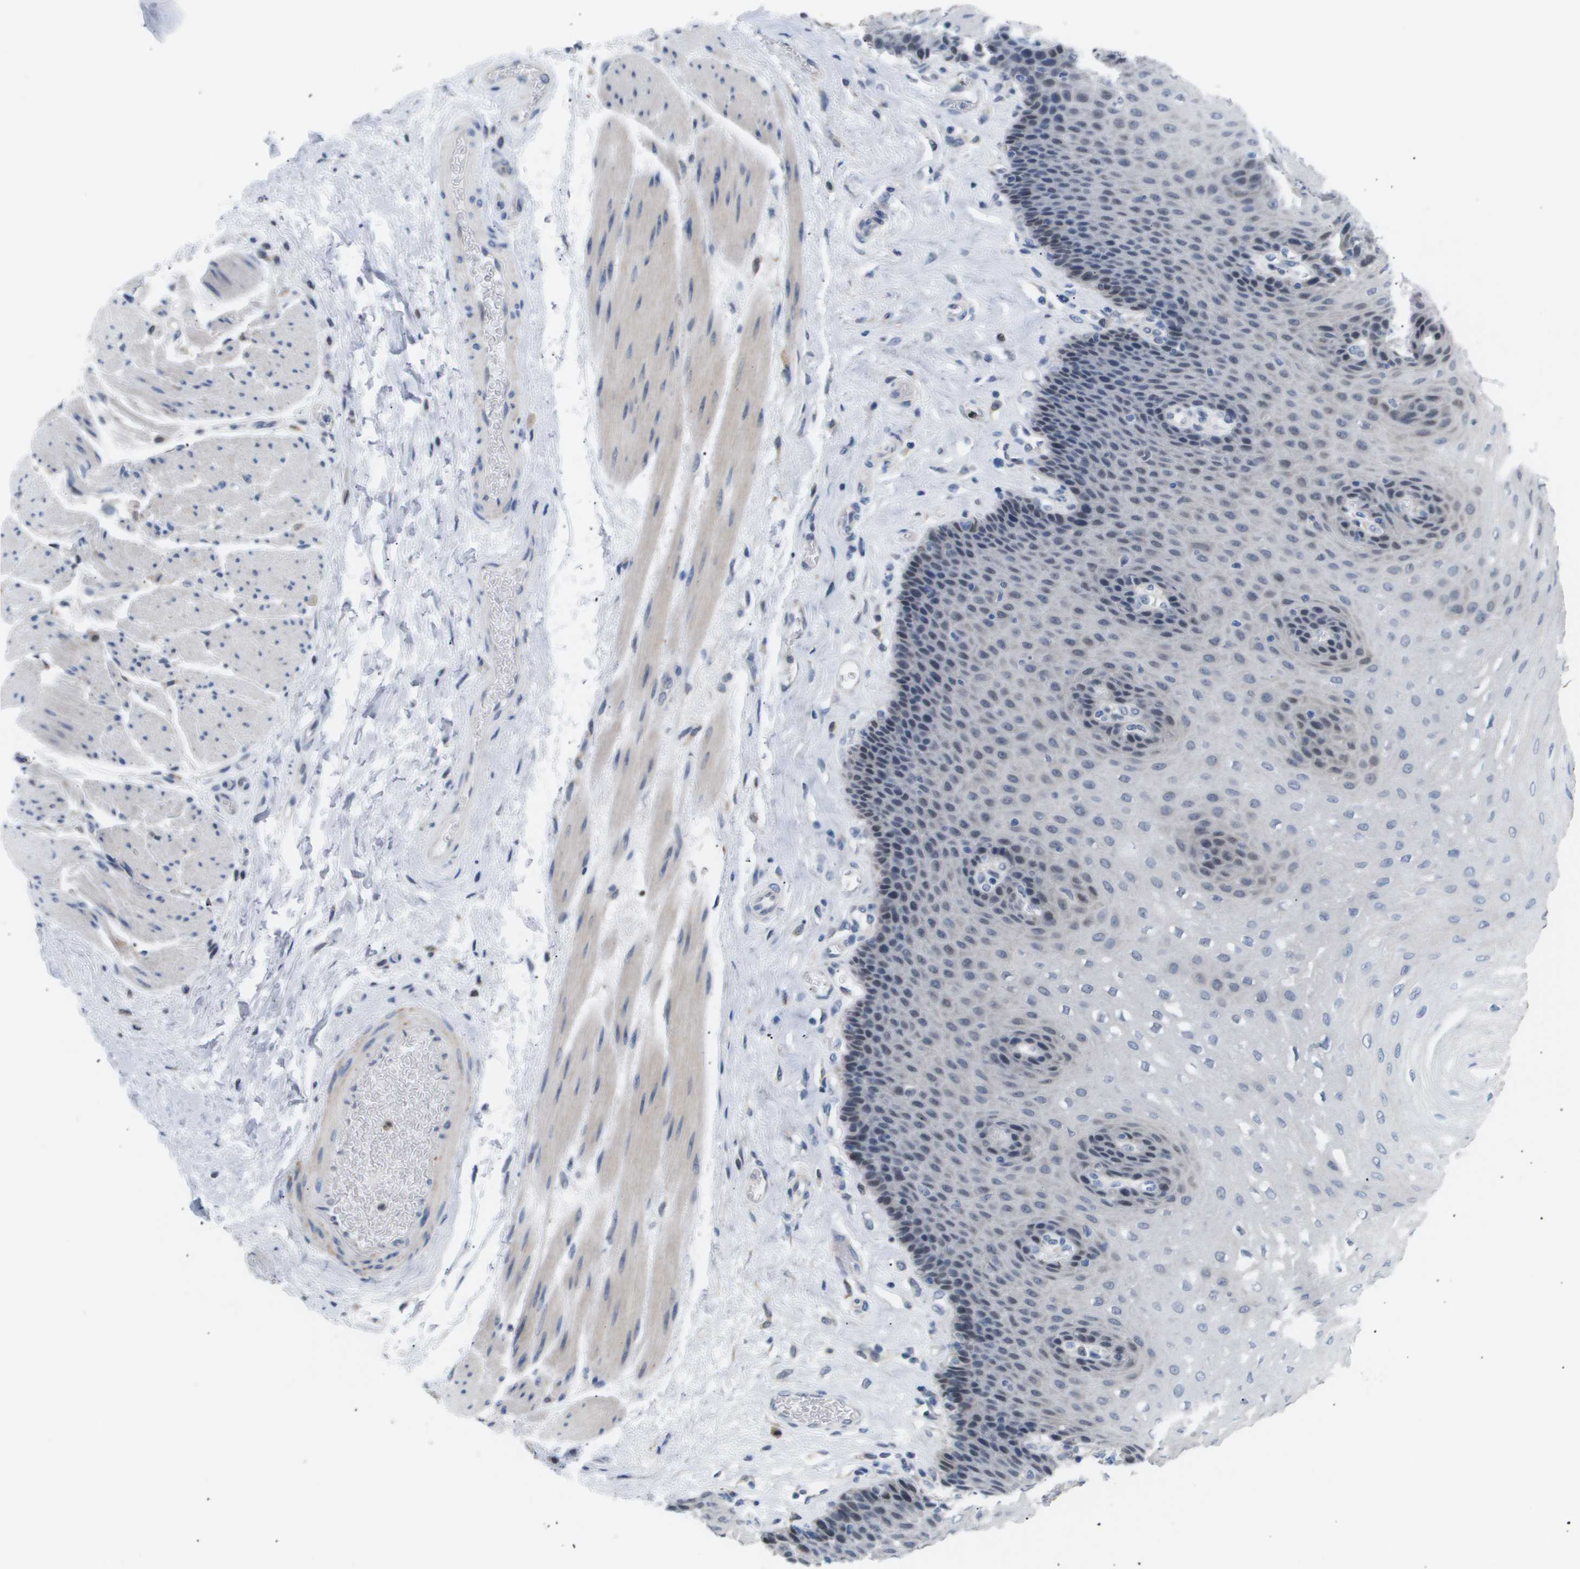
{"staining": {"intensity": "weak", "quantity": "<25%", "location": "nuclear"}, "tissue": "esophagus", "cell_type": "Squamous epithelial cells", "image_type": "normal", "snomed": [{"axis": "morphology", "description": "Normal tissue, NOS"}, {"axis": "topography", "description": "Esophagus"}], "caption": "A high-resolution histopathology image shows immunohistochemistry (IHC) staining of normal esophagus, which demonstrates no significant positivity in squamous epithelial cells. (DAB immunohistochemistry (IHC) with hematoxylin counter stain).", "gene": "AKR1A1", "patient": {"sex": "female", "age": 72}}